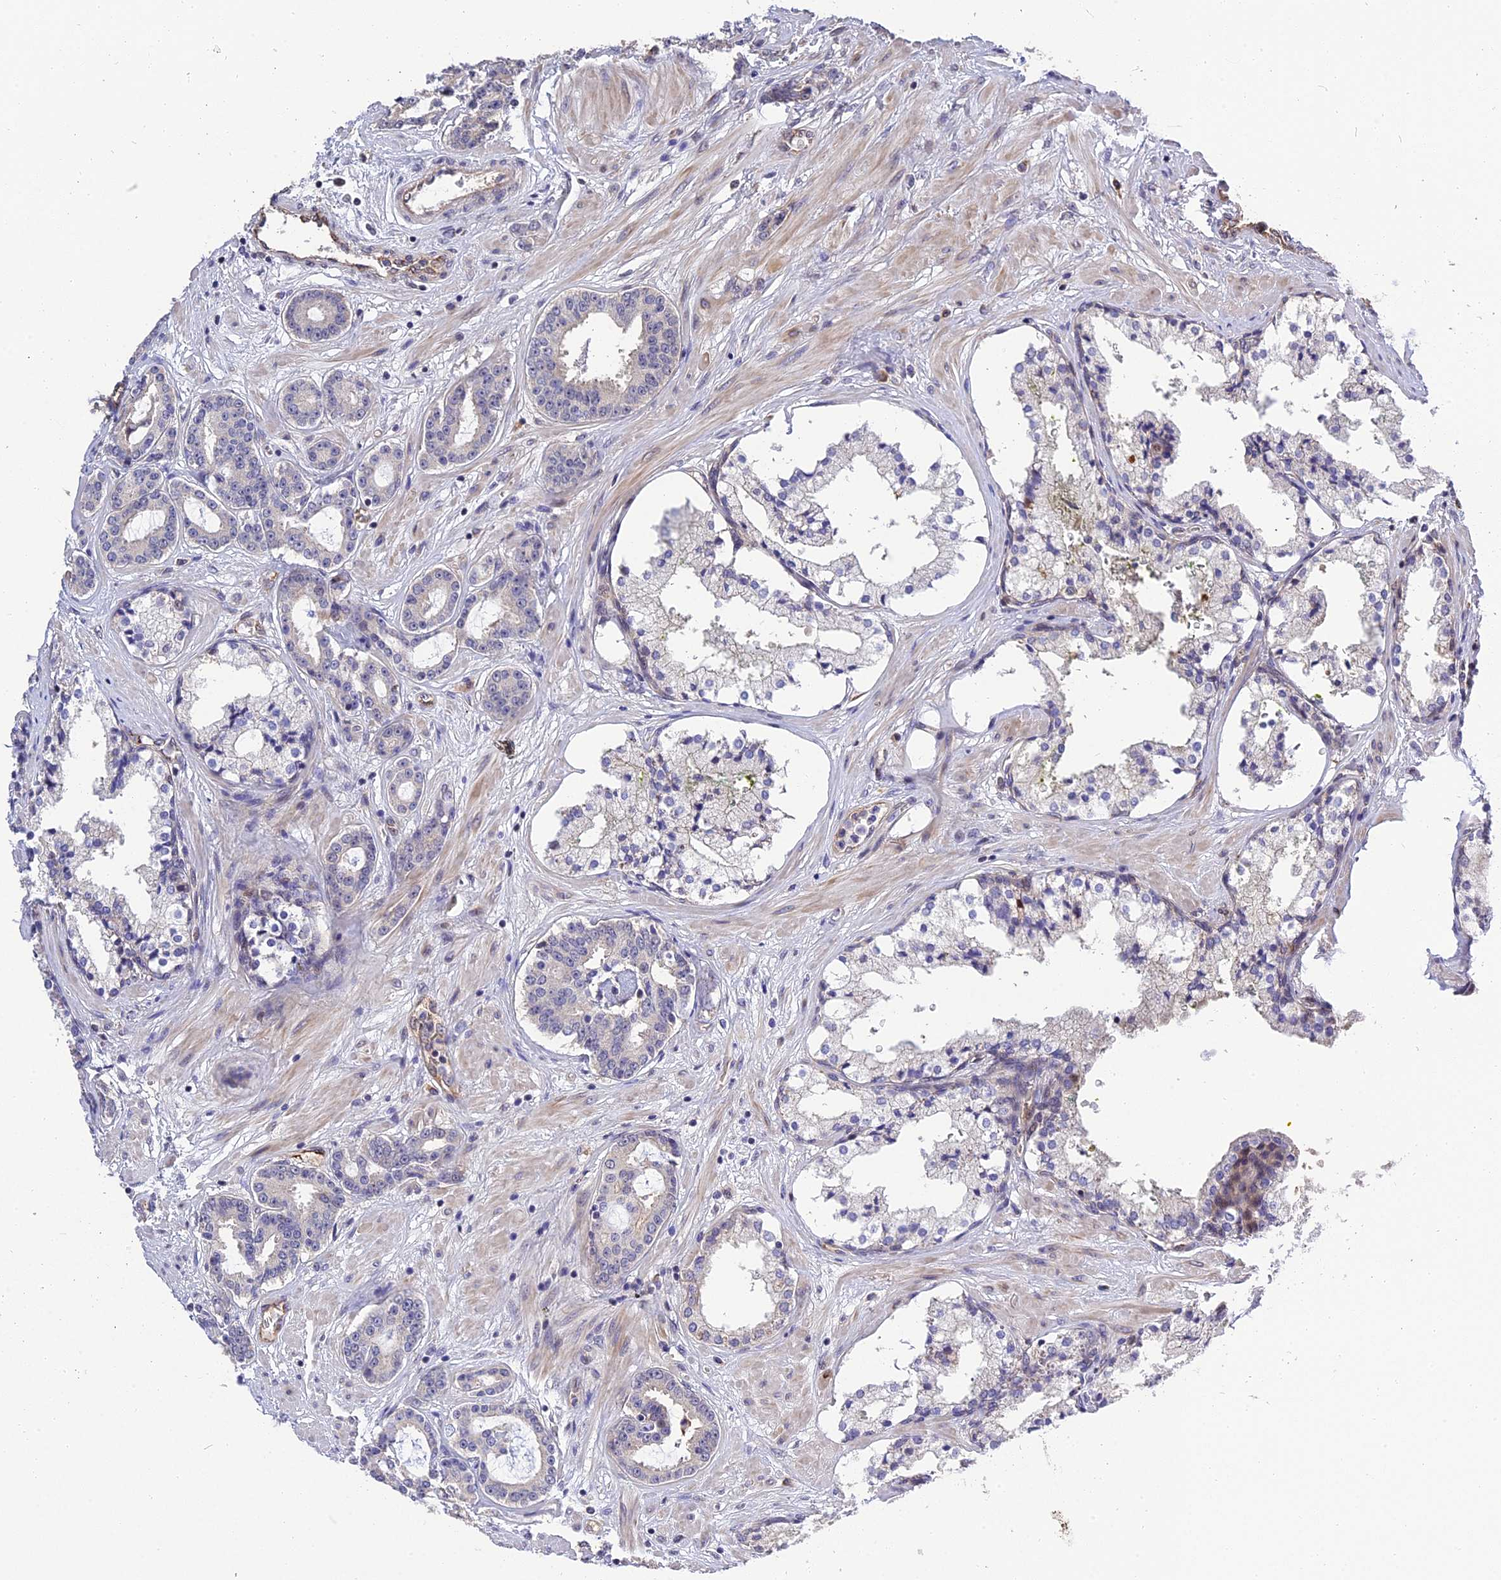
{"staining": {"intensity": "negative", "quantity": "none", "location": "none"}, "tissue": "prostate cancer", "cell_type": "Tumor cells", "image_type": "cancer", "snomed": [{"axis": "morphology", "description": "Adenocarcinoma, High grade"}, {"axis": "topography", "description": "Prostate"}], "caption": "Histopathology image shows no protein staining in tumor cells of prostate cancer tissue. (DAB immunohistochemistry with hematoxylin counter stain).", "gene": "MFSD2A", "patient": {"sex": "male", "age": 58}}